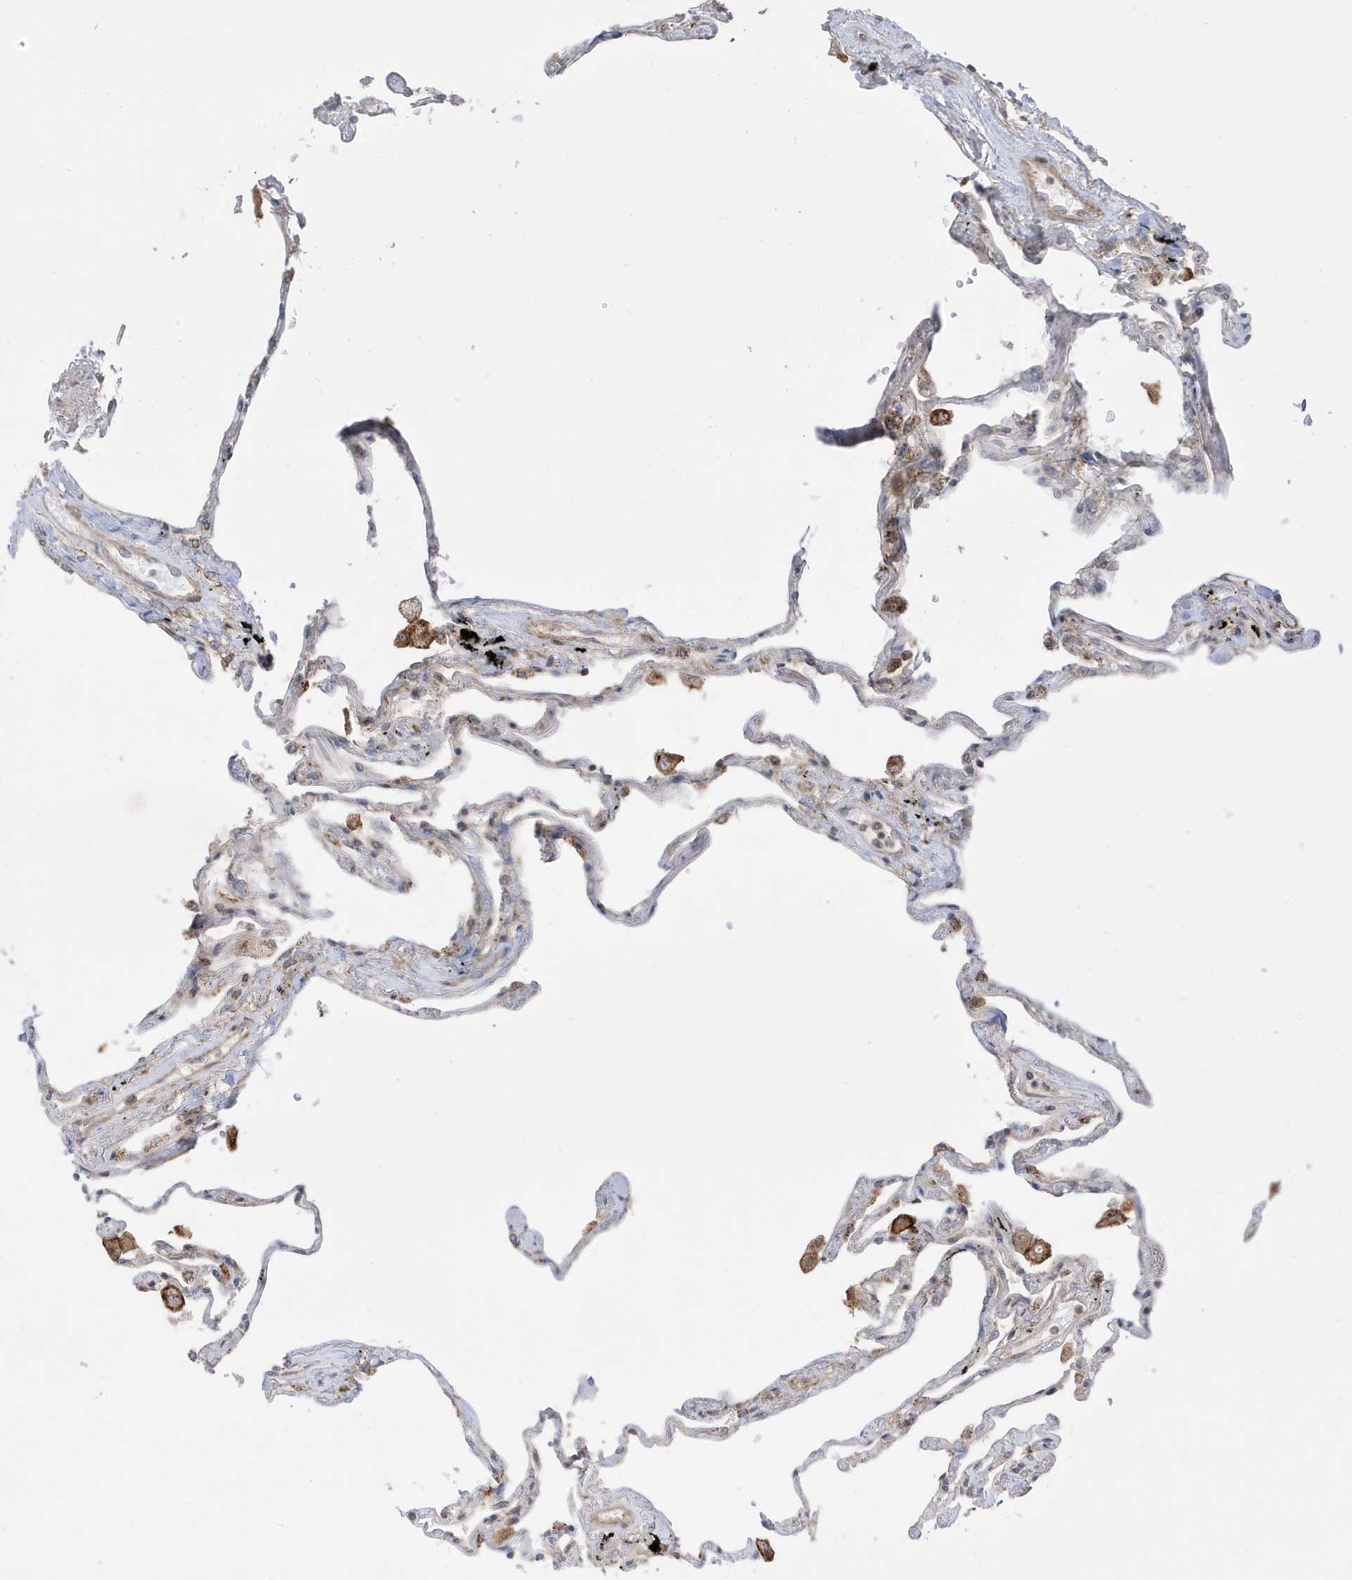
{"staining": {"intensity": "moderate", "quantity": "<25%", "location": "cytoplasmic/membranous"}, "tissue": "lung", "cell_type": "Alveolar cells", "image_type": "normal", "snomed": [{"axis": "morphology", "description": "Normal tissue, NOS"}, {"axis": "topography", "description": "Lung"}], "caption": "Unremarkable lung was stained to show a protein in brown. There is low levels of moderate cytoplasmic/membranous staining in approximately <25% of alveolar cells.", "gene": "DHX36", "patient": {"sex": "female", "age": 67}}